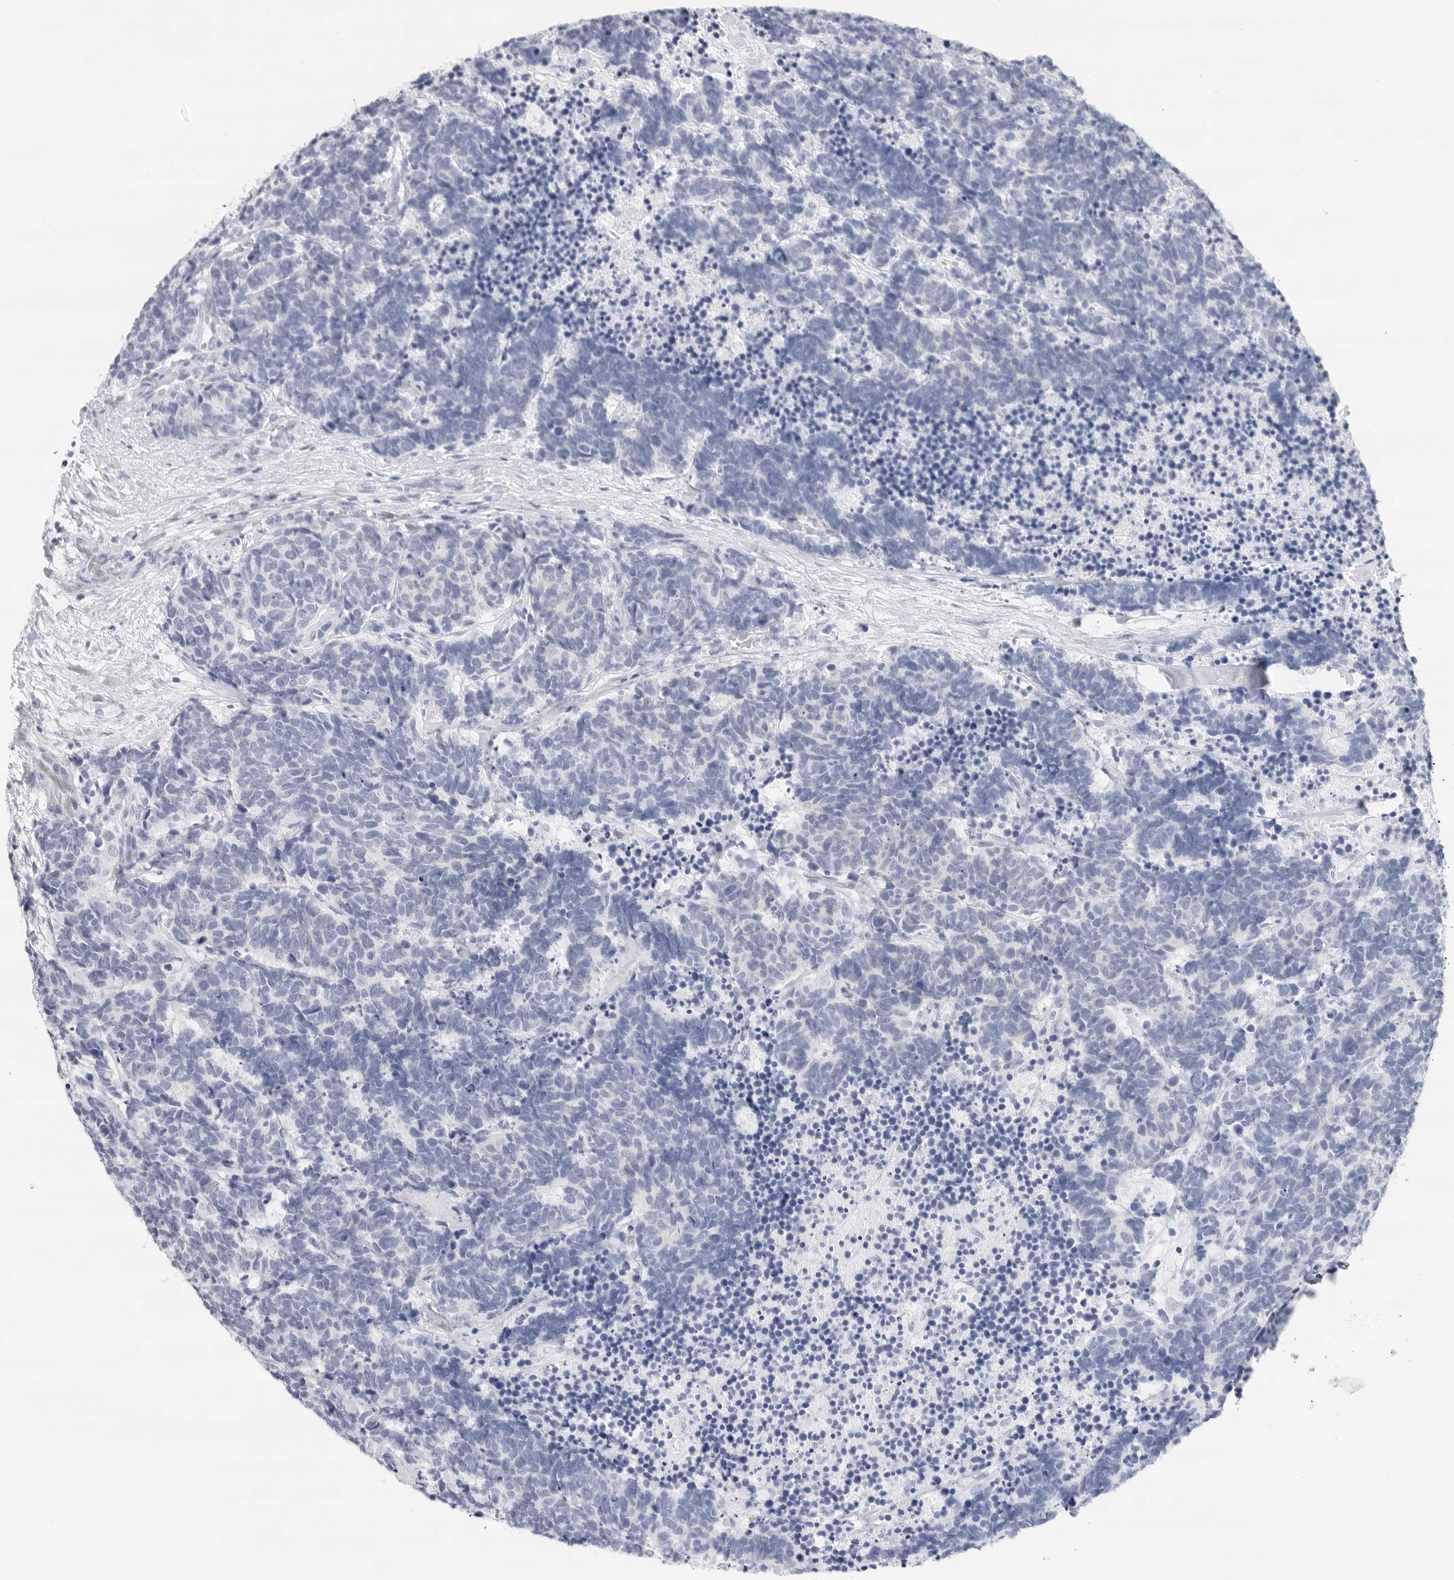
{"staining": {"intensity": "negative", "quantity": "none", "location": "none"}, "tissue": "carcinoid", "cell_type": "Tumor cells", "image_type": "cancer", "snomed": [{"axis": "morphology", "description": "Carcinoma, NOS"}, {"axis": "morphology", "description": "Carcinoid, malignant, NOS"}, {"axis": "topography", "description": "Urinary bladder"}], "caption": "Immunohistochemistry (IHC) of human carcinoid shows no positivity in tumor cells. Nuclei are stained in blue.", "gene": "SLC19A1", "patient": {"sex": "male", "age": 57}}